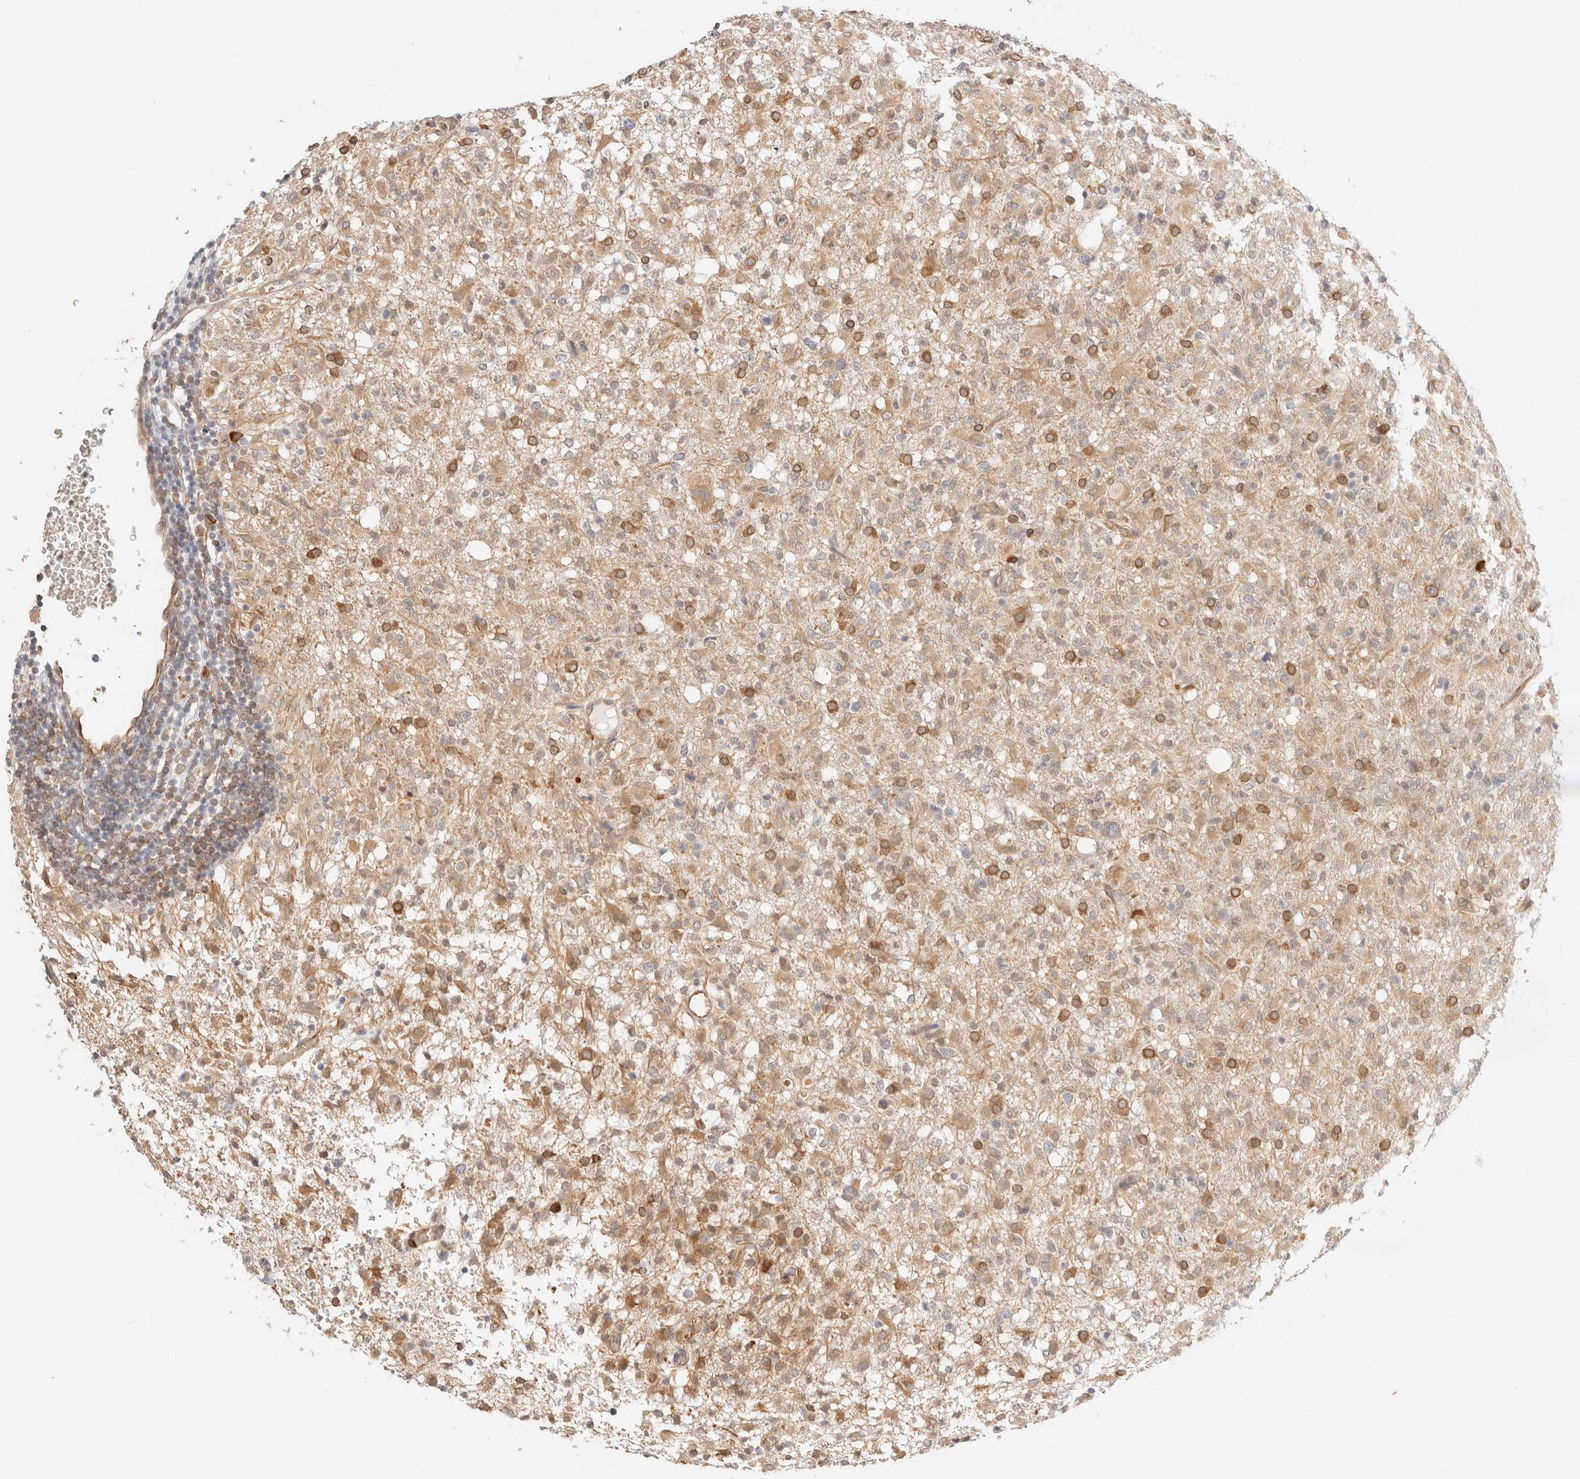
{"staining": {"intensity": "moderate", "quantity": ">75%", "location": "cytoplasmic/membranous"}, "tissue": "glioma", "cell_type": "Tumor cells", "image_type": "cancer", "snomed": [{"axis": "morphology", "description": "Glioma, malignant, High grade"}, {"axis": "topography", "description": "Brain"}], "caption": "Moderate cytoplasmic/membranous protein positivity is present in about >75% of tumor cells in glioma.", "gene": "SYVN1", "patient": {"sex": "female", "age": 57}}